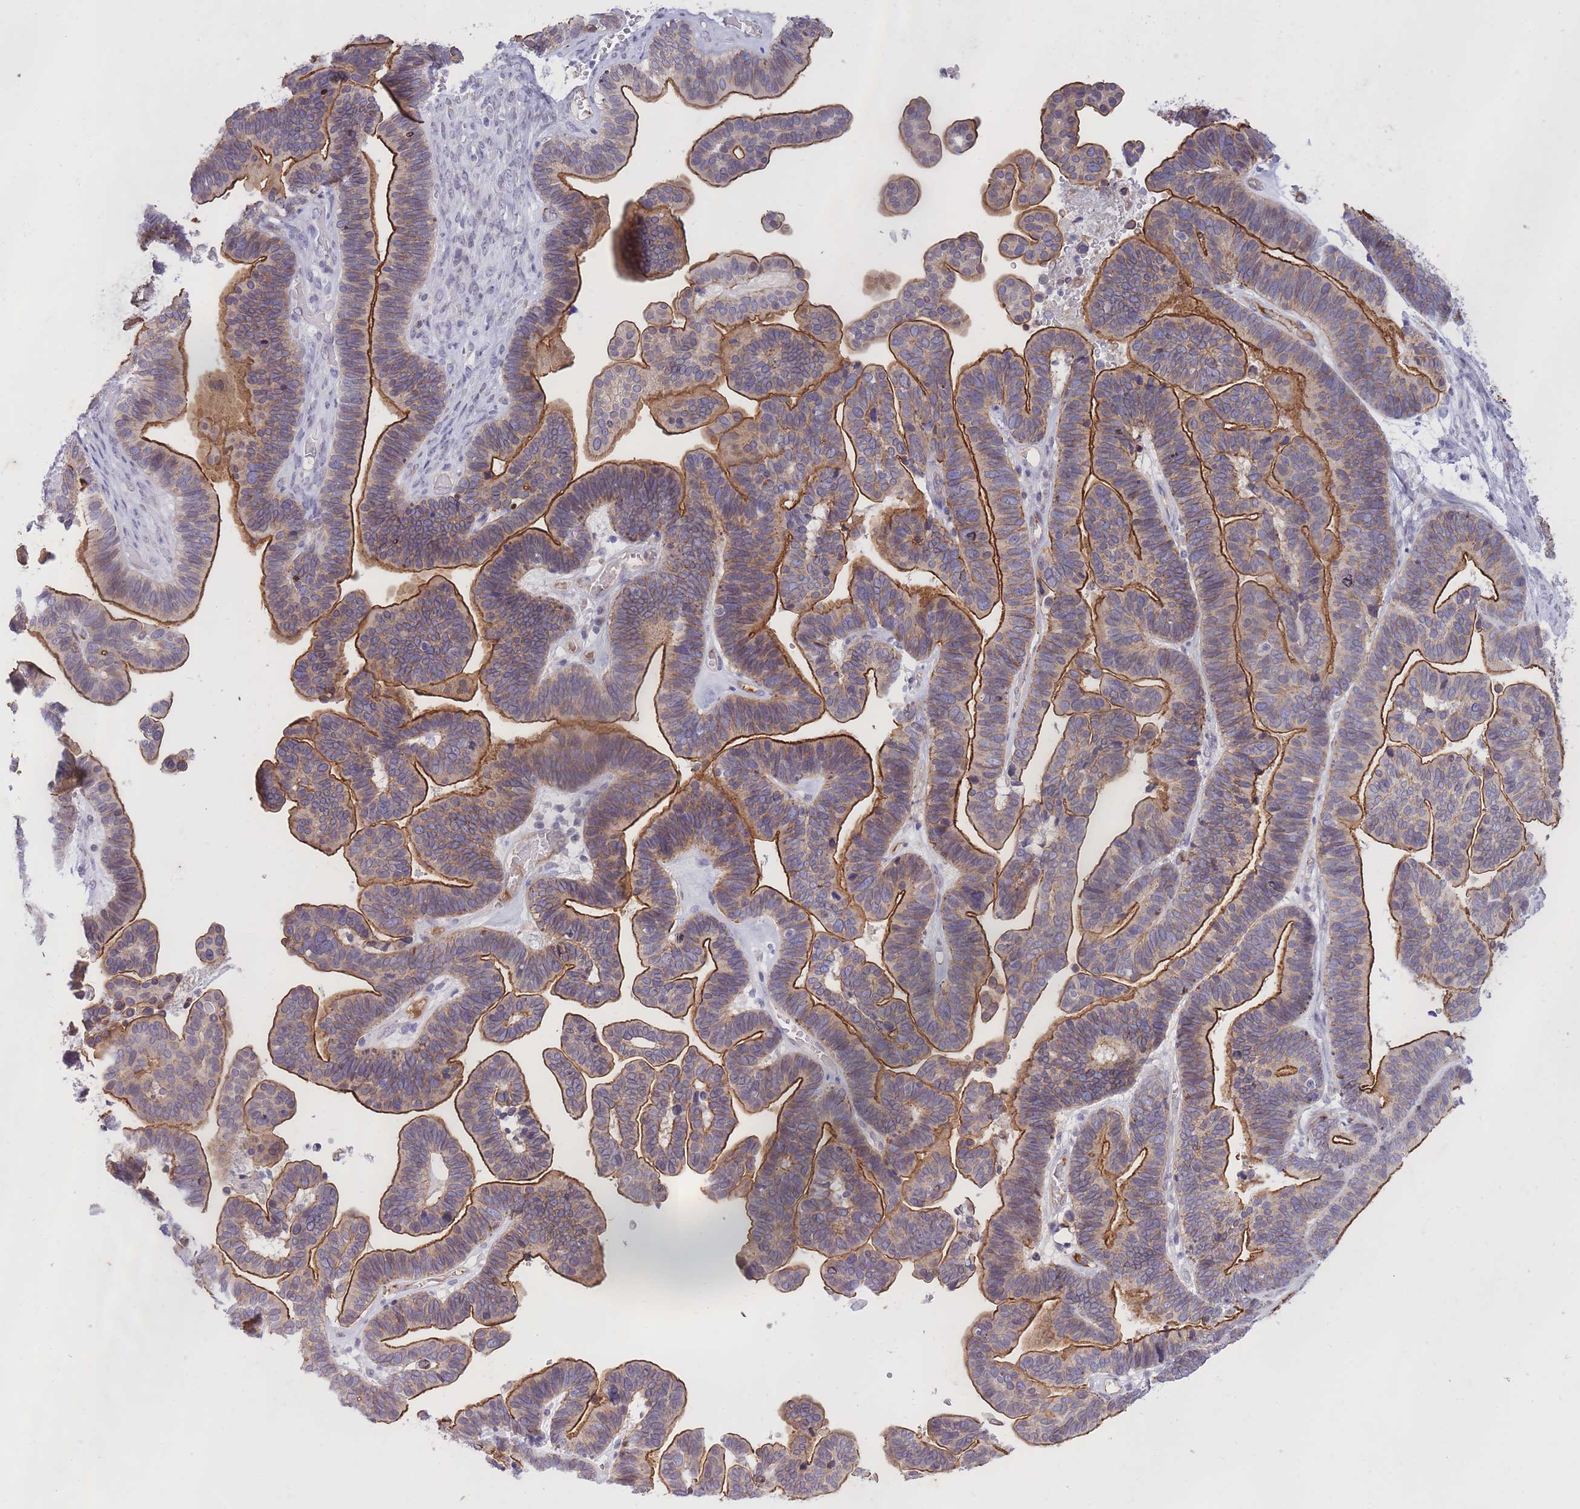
{"staining": {"intensity": "strong", "quantity": "25%-75%", "location": "cytoplasmic/membranous"}, "tissue": "ovarian cancer", "cell_type": "Tumor cells", "image_type": "cancer", "snomed": [{"axis": "morphology", "description": "Cystadenocarcinoma, serous, NOS"}, {"axis": "topography", "description": "Ovary"}], "caption": "Immunohistochemical staining of ovarian cancer (serous cystadenocarcinoma) shows high levels of strong cytoplasmic/membranous protein staining in approximately 25%-75% of tumor cells. The staining is performed using DAB (3,3'-diaminobenzidine) brown chromogen to label protein expression. The nuclei are counter-stained blue using hematoxylin.", "gene": "HOOK2", "patient": {"sex": "female", "age": 56}}